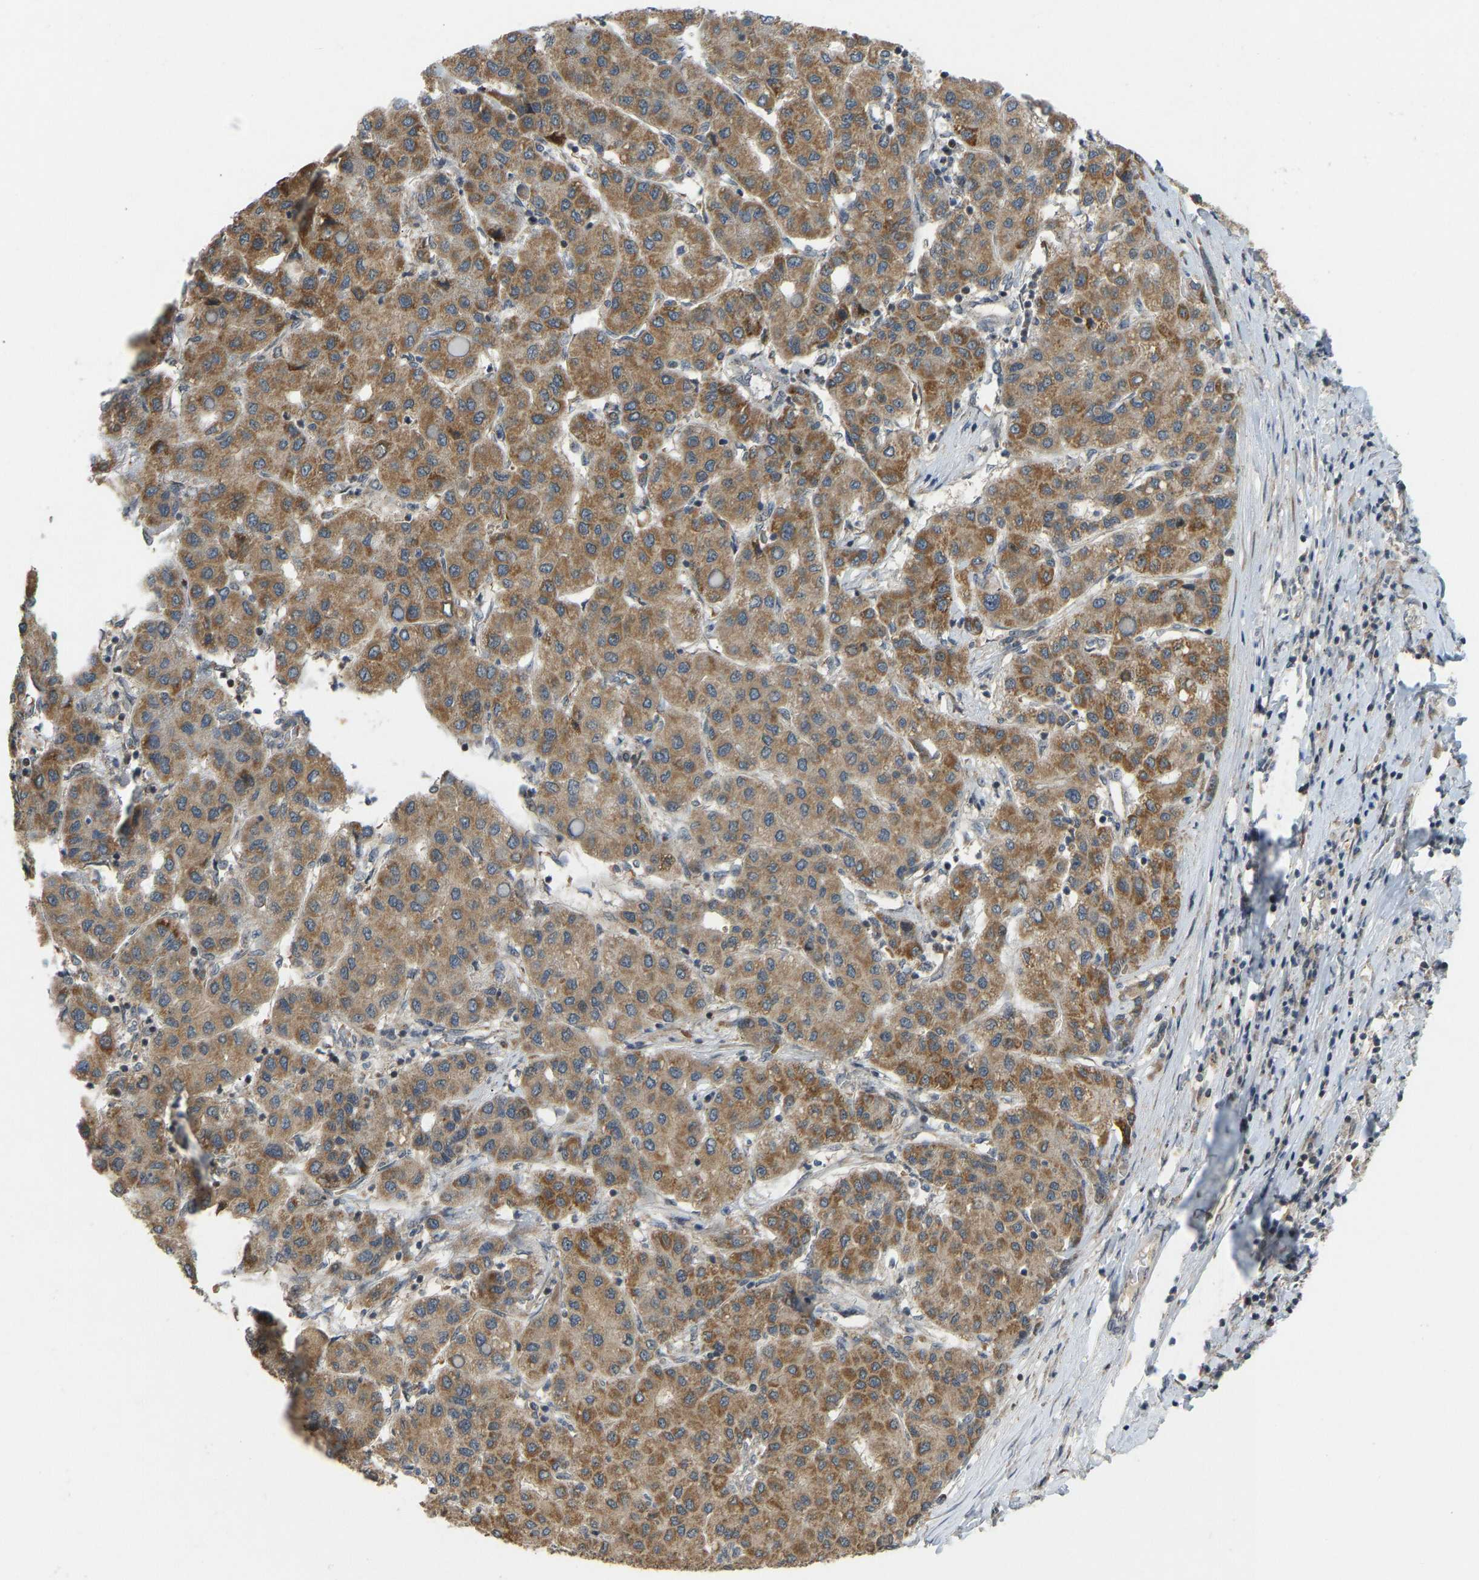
{"staining": {"intensity": "moderate", "quantity": ">75%", "location": "cytoplasmic/membranous"}, "tissue": "liver cancer", "cell_type": "Tumor cells", "image_type": "cancer", "snomed": [{"axis": "morphology", "description": "Carcinoma, Hepatocellular, NOS"}, {"axis": "topography", "description": "Liver"}], "caption": "This micrograph reveals hepatocellular carcinoma (liver) stained with IHC to label a protein in brown. The cytoplasmic/membranous of tumor cells show moderate positivity for the protein. Nuclei are counter-stained blue.", "gene": "ACADS", "patient": {"sex": "male", "age": 65}}